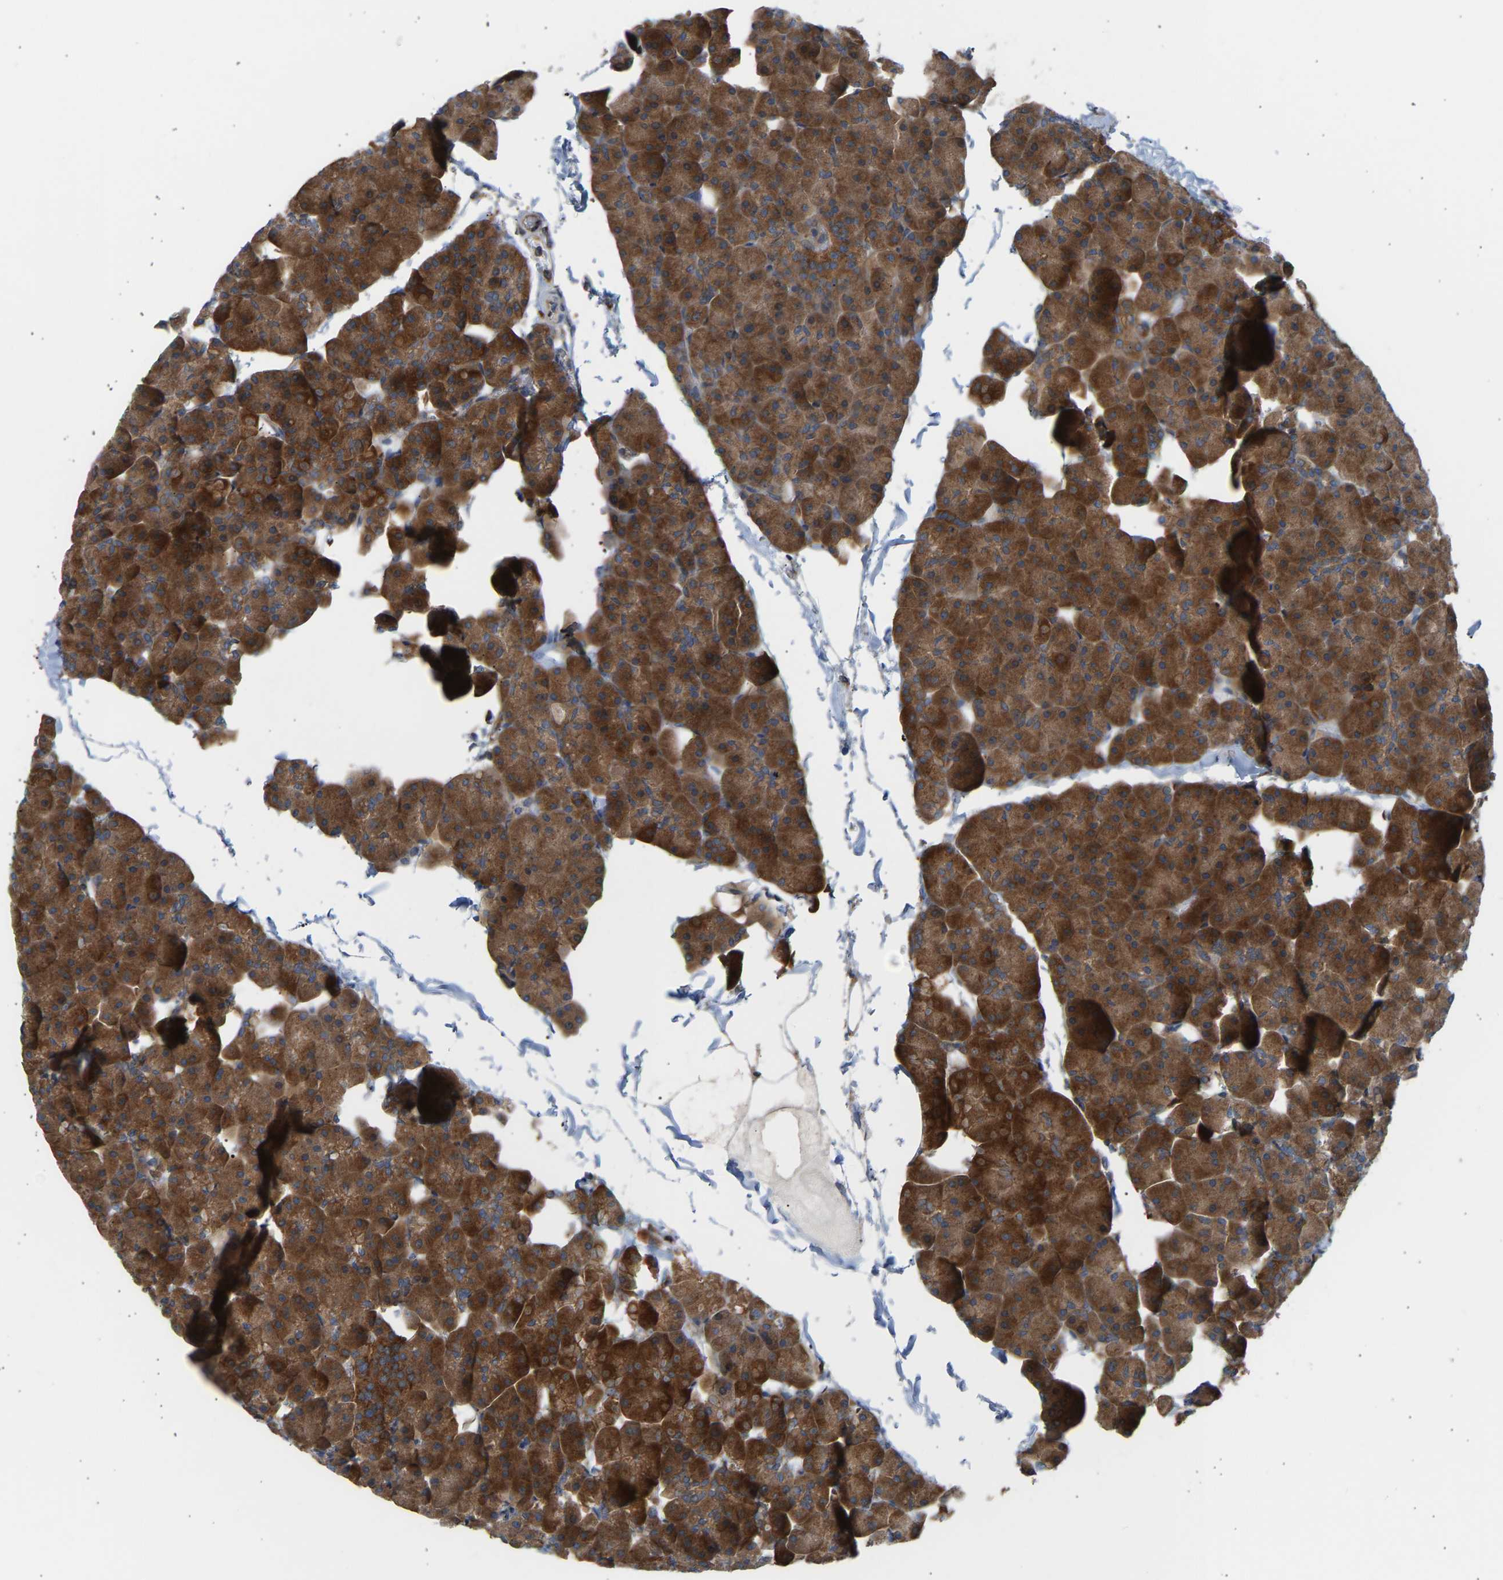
{"staining": {"intensity": "strong", "quantity": ">75%", "location": "cytoplasmic/membranous"}, "tissue": "pancreas", "cell_type": "Exocrine glandular cells", "image_type": "normal", "snomed": [{"axis": "morphology", "description": "Normal tissue, NOS"}, {"axis": "topography", "description": "Pancreas"}], "caption": "Human pancreas stained for a protein (brown) demonstrates strong cytoplasmic/membranous positive expression in approximately >75% of exocrine glandular cells.", "gene": "GCN1", "patient": {"sex": "male", "age": 35}}